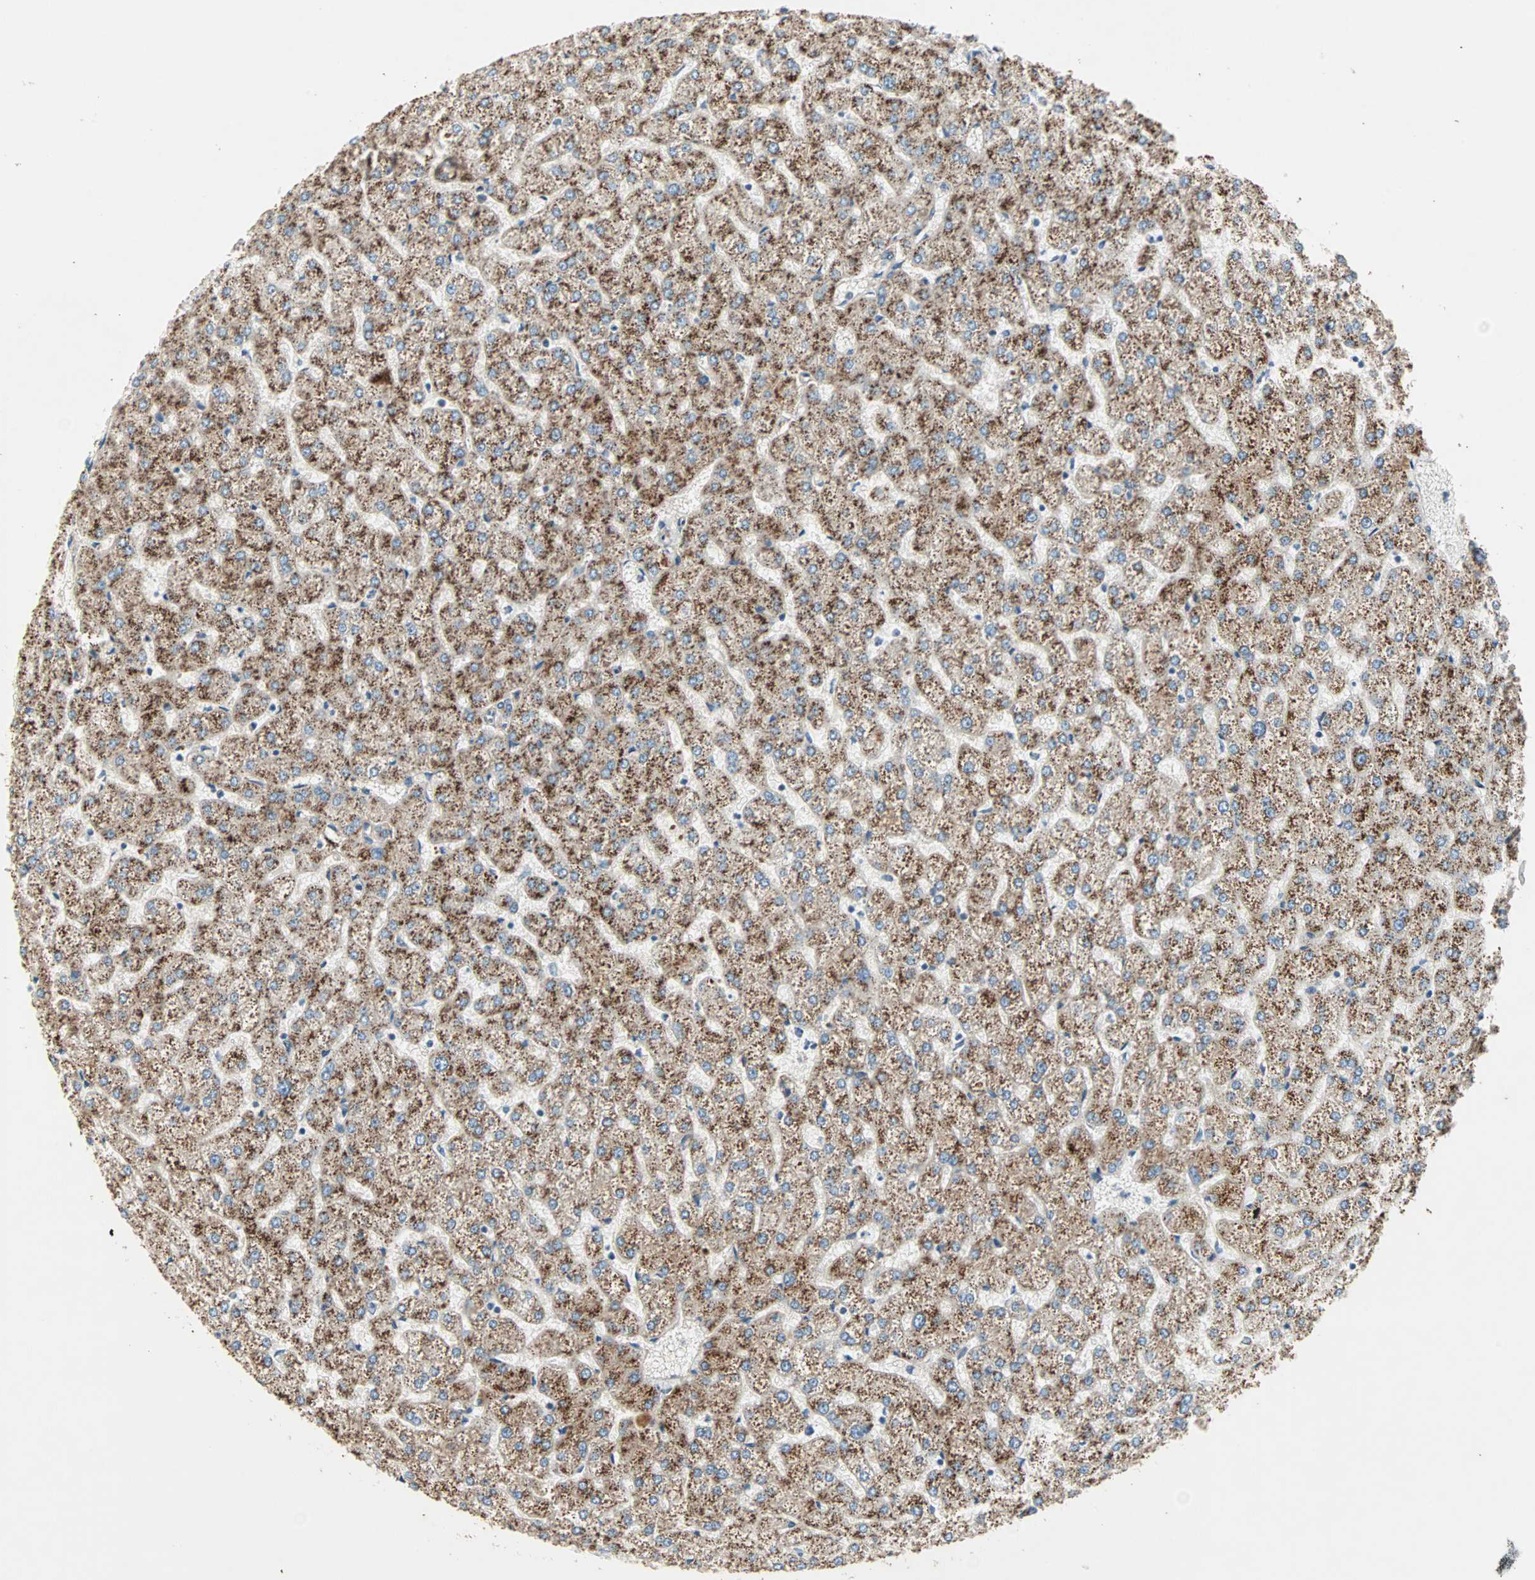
{"staining": {"intensity": "weak", "quantity": "<25%", "location": "cytoplasmic/membranous"}, "tissue": "liver", "cell_type": "Cholangiocytes", "image_type": "normal", "snomed": [{"axis": "morphology", "description": "Normal tissue, NOS"}, {"axis": "topography", "description": "Liver"}], "caption": "Protein analysis of normal liver exhibits no significant expression in cholangiocytes.", "gene": "PDE8A", "patient": {"sex": "female", "age": 32}}